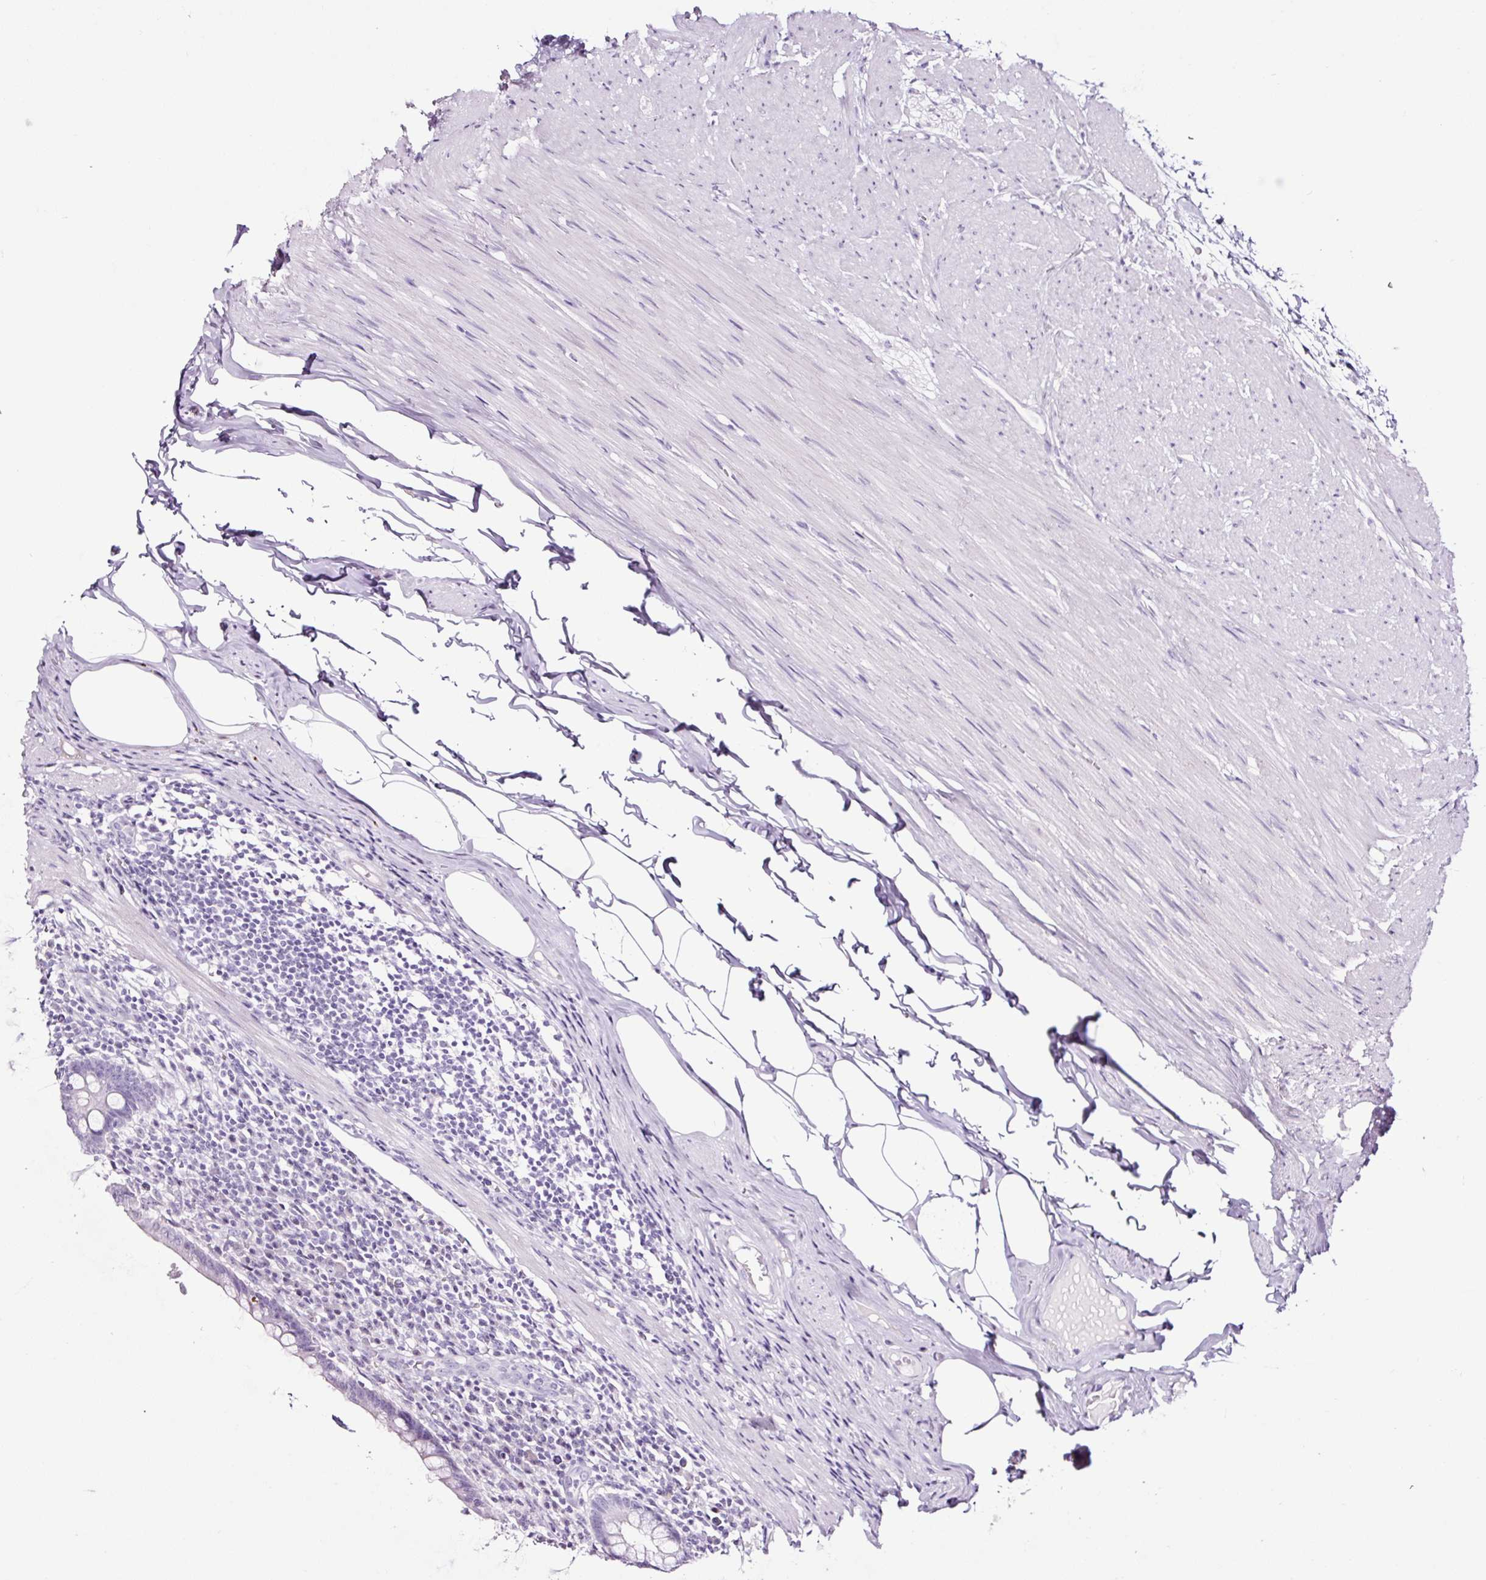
{"staining": {"intensity": "negative", "quantity": "none", "location": "none"}, "tissue": "appendix", "cell_type": "Glandular cells", "image_type": "normal", "snomed": [{"axis": "morphology", "description": "Normal tissue, NOS"}, {"axis": "topography", "description": "Appendix"}], "caption": "Immunohistochemistry (IHC) of unremarkable appendix displays no expression in glandular cells. (Stains: DAB IHC with hematoxylin counter stain, Microscopy: brightfield microscopy at high magnification).", "gene": "NPHS2", "patient": {"sex": "female", "age": 56}}